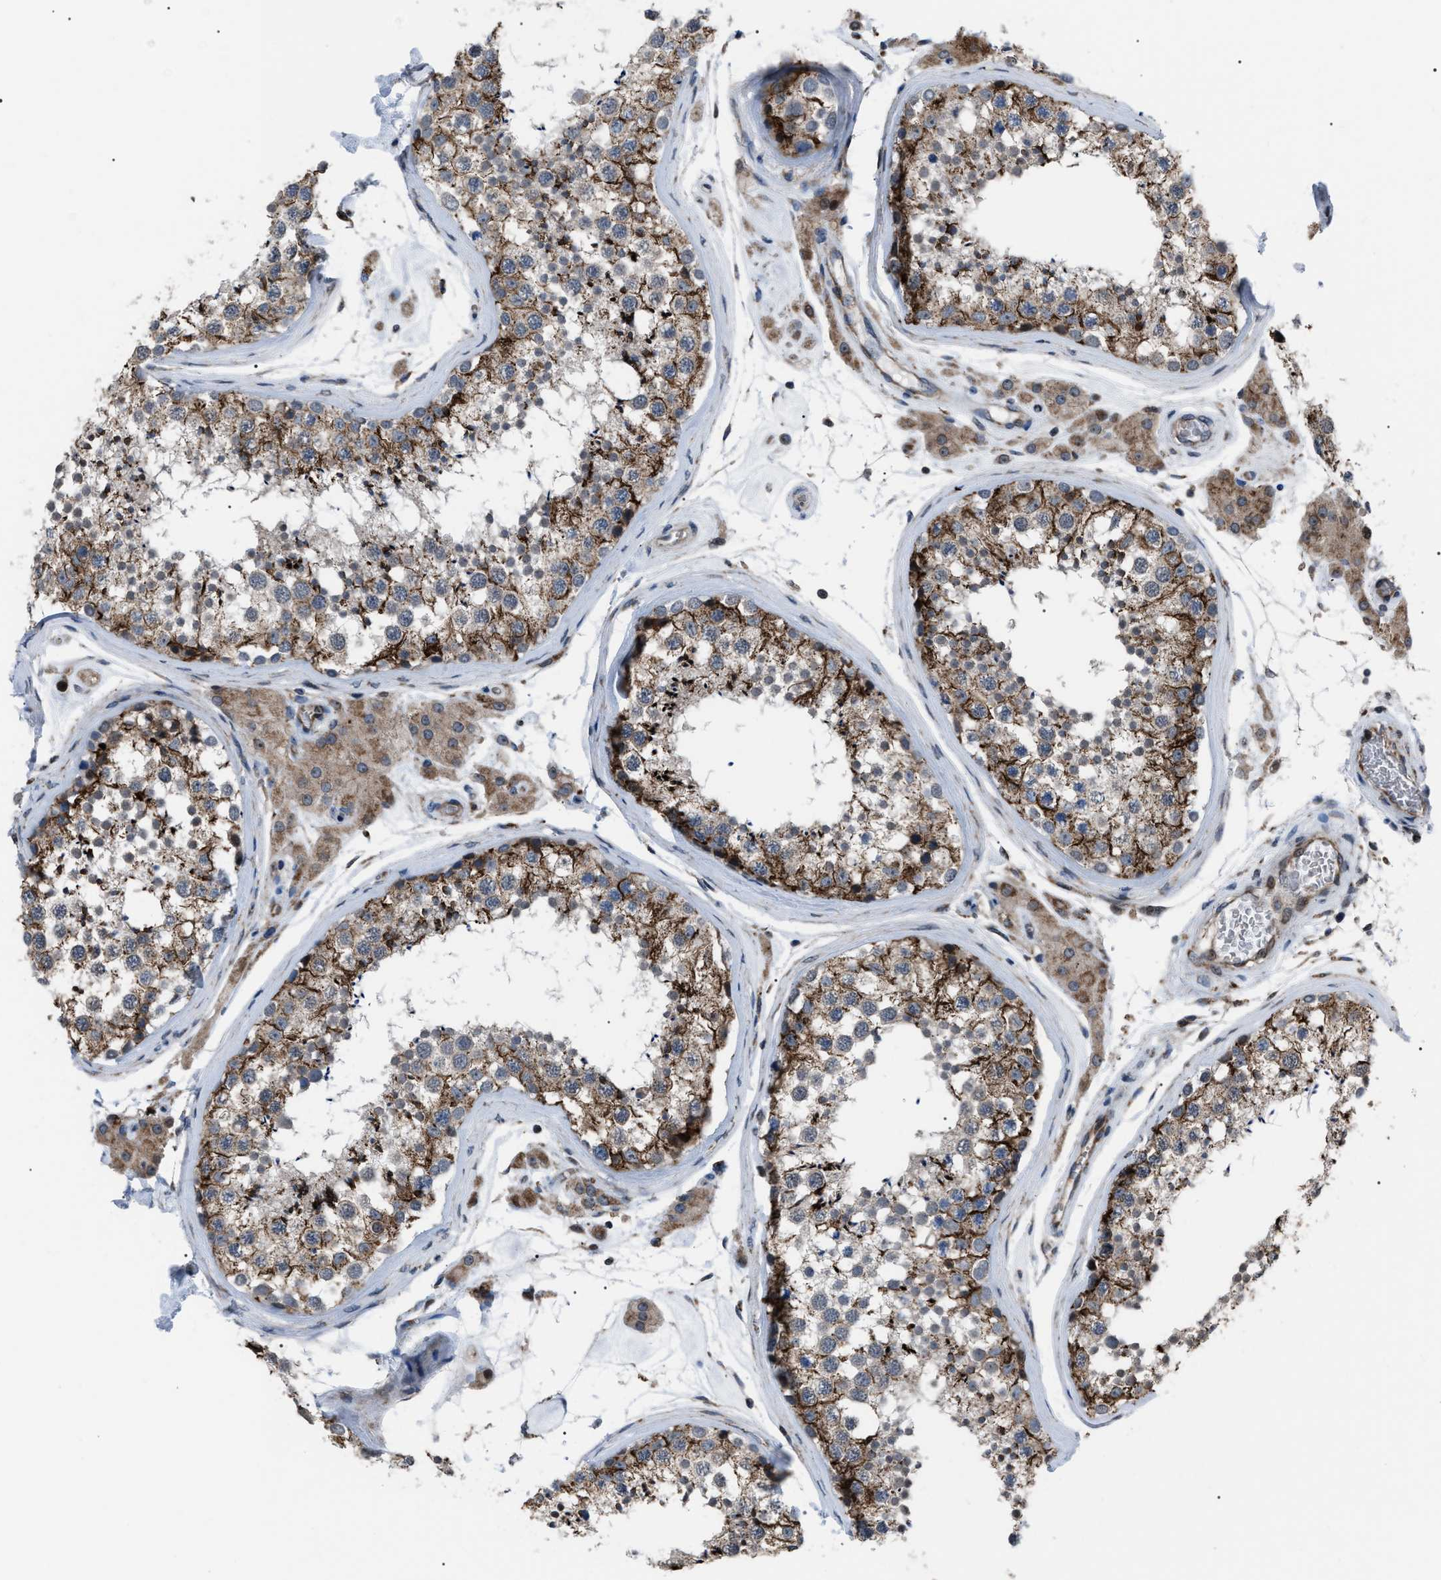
{"staining": {"intensity": "strong", "quantity": ">75%", "location": "cytoplasmic/membranous"}, "tissue": "testis", "cell_type": "Cells in seminiferous ducts", "image_type": "normal", "snomed": [{"axis": "morphology", "description": "Normal tissue, NOS"}, {"axis": "topography", "description": "Testis"}], "caption": "Immunohistochemical staining of normal testis reveals >75% levels of strong cytoplasmic/membranous protein positivity in approximately >75% of cells in seminiferous ducts. (Stains: DAB (3,3'-diaminobenzidine) in brown, nuclei in blue, Microscopy: brightfield microscopy at high magnification).", "gene": "AGO2", "patient": {"sex": "male", "age": 46}}